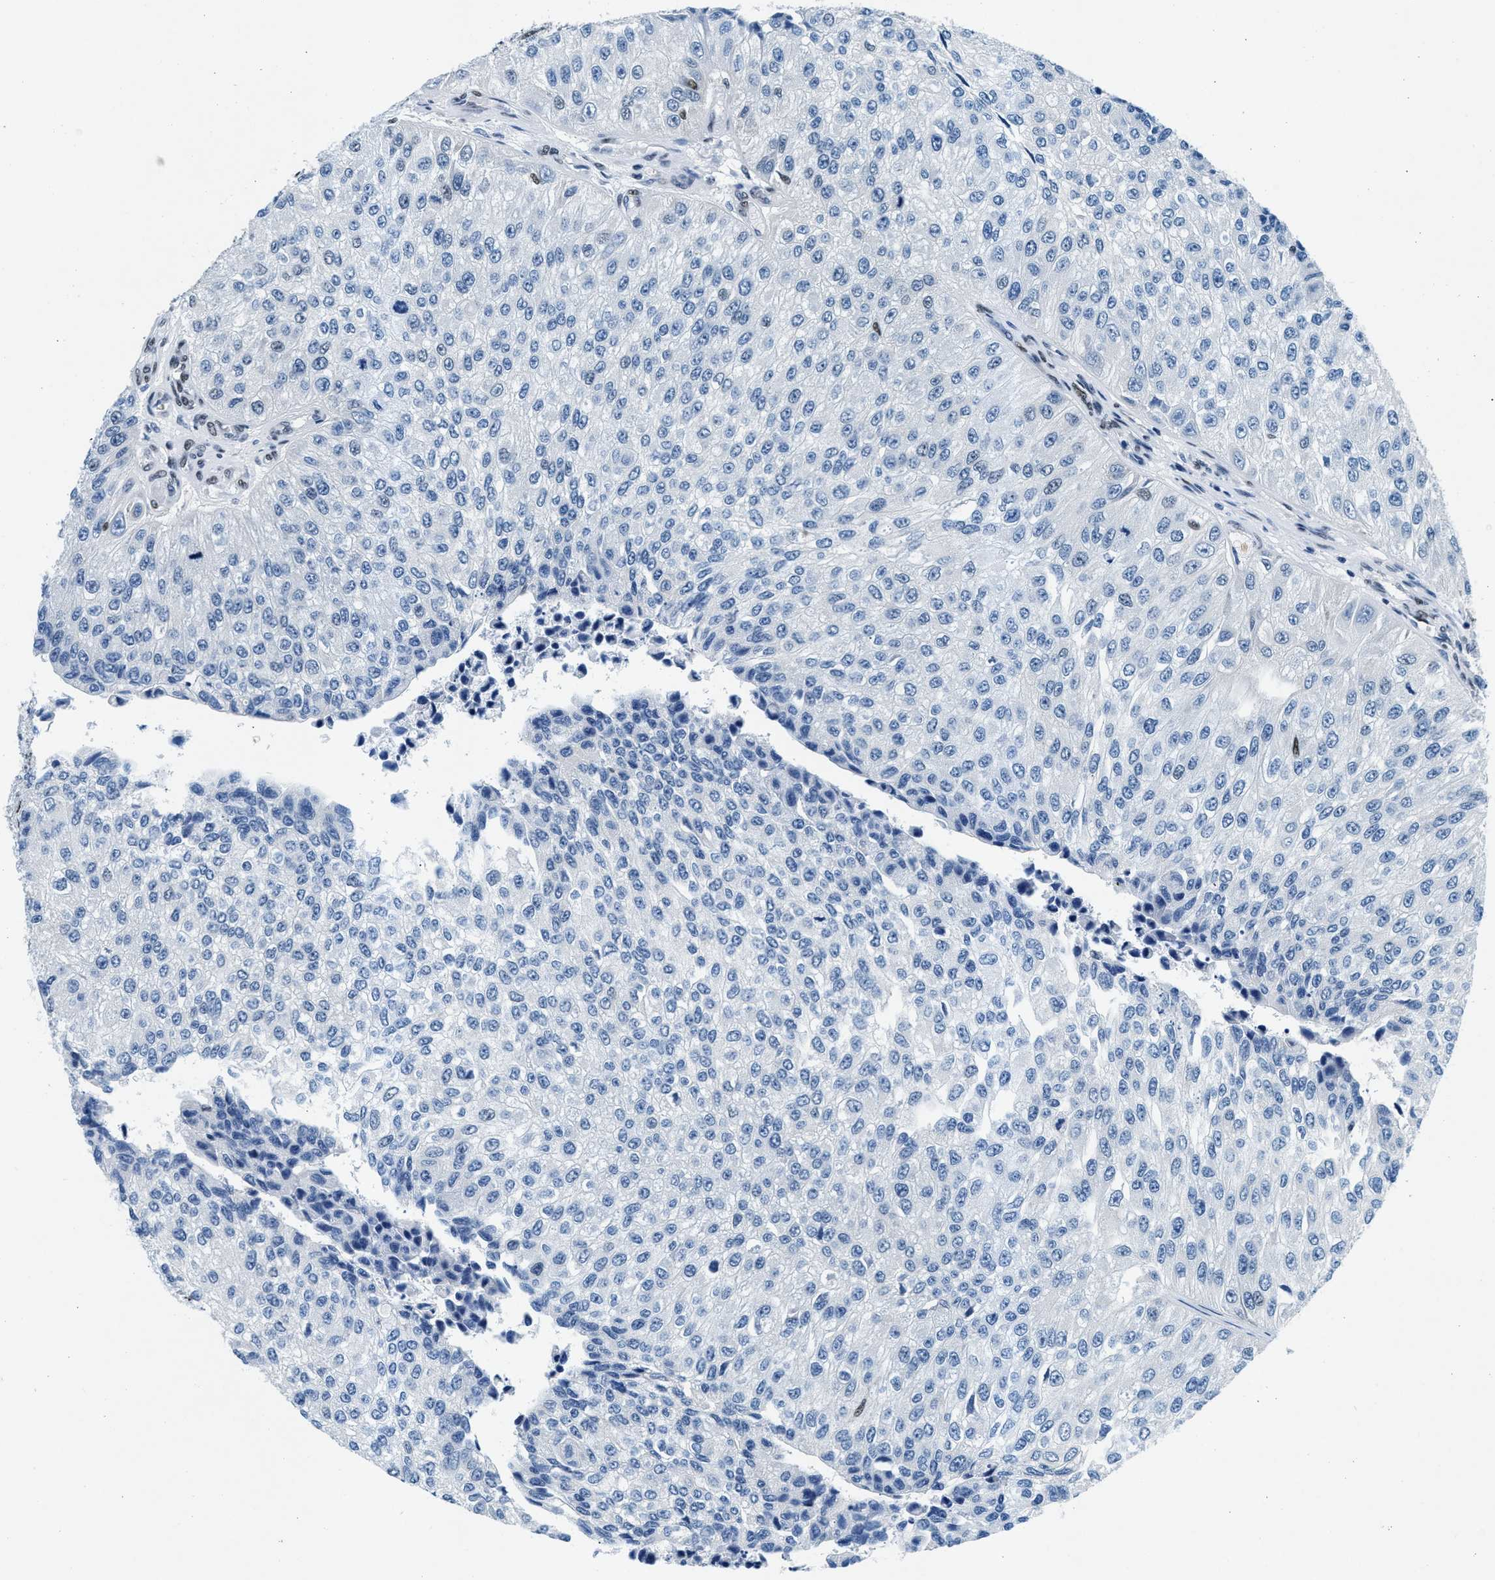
{"staining": {"intensity": "negative", "quantity": "none", "location": "none"}, "tissue": "urothelial cancer", "cell_type": "Tumor cells", "image_type": "cancer", "snomed": [{"axis": "morphology", "description": "Urothelial carcinoma, High grade"}, {"axis": "topography", "description": "Kidney"}, {"axis": "topography", "description": "Urinary bladder"}], "caption": "DAB (3,3'-diaminobenzidine) immunohistochemical staining of human urothelial cancer exhibits no significant positivity in tumor cells.", "gene": "ATF2", "patient": {"sex": "male", "age": 77}}